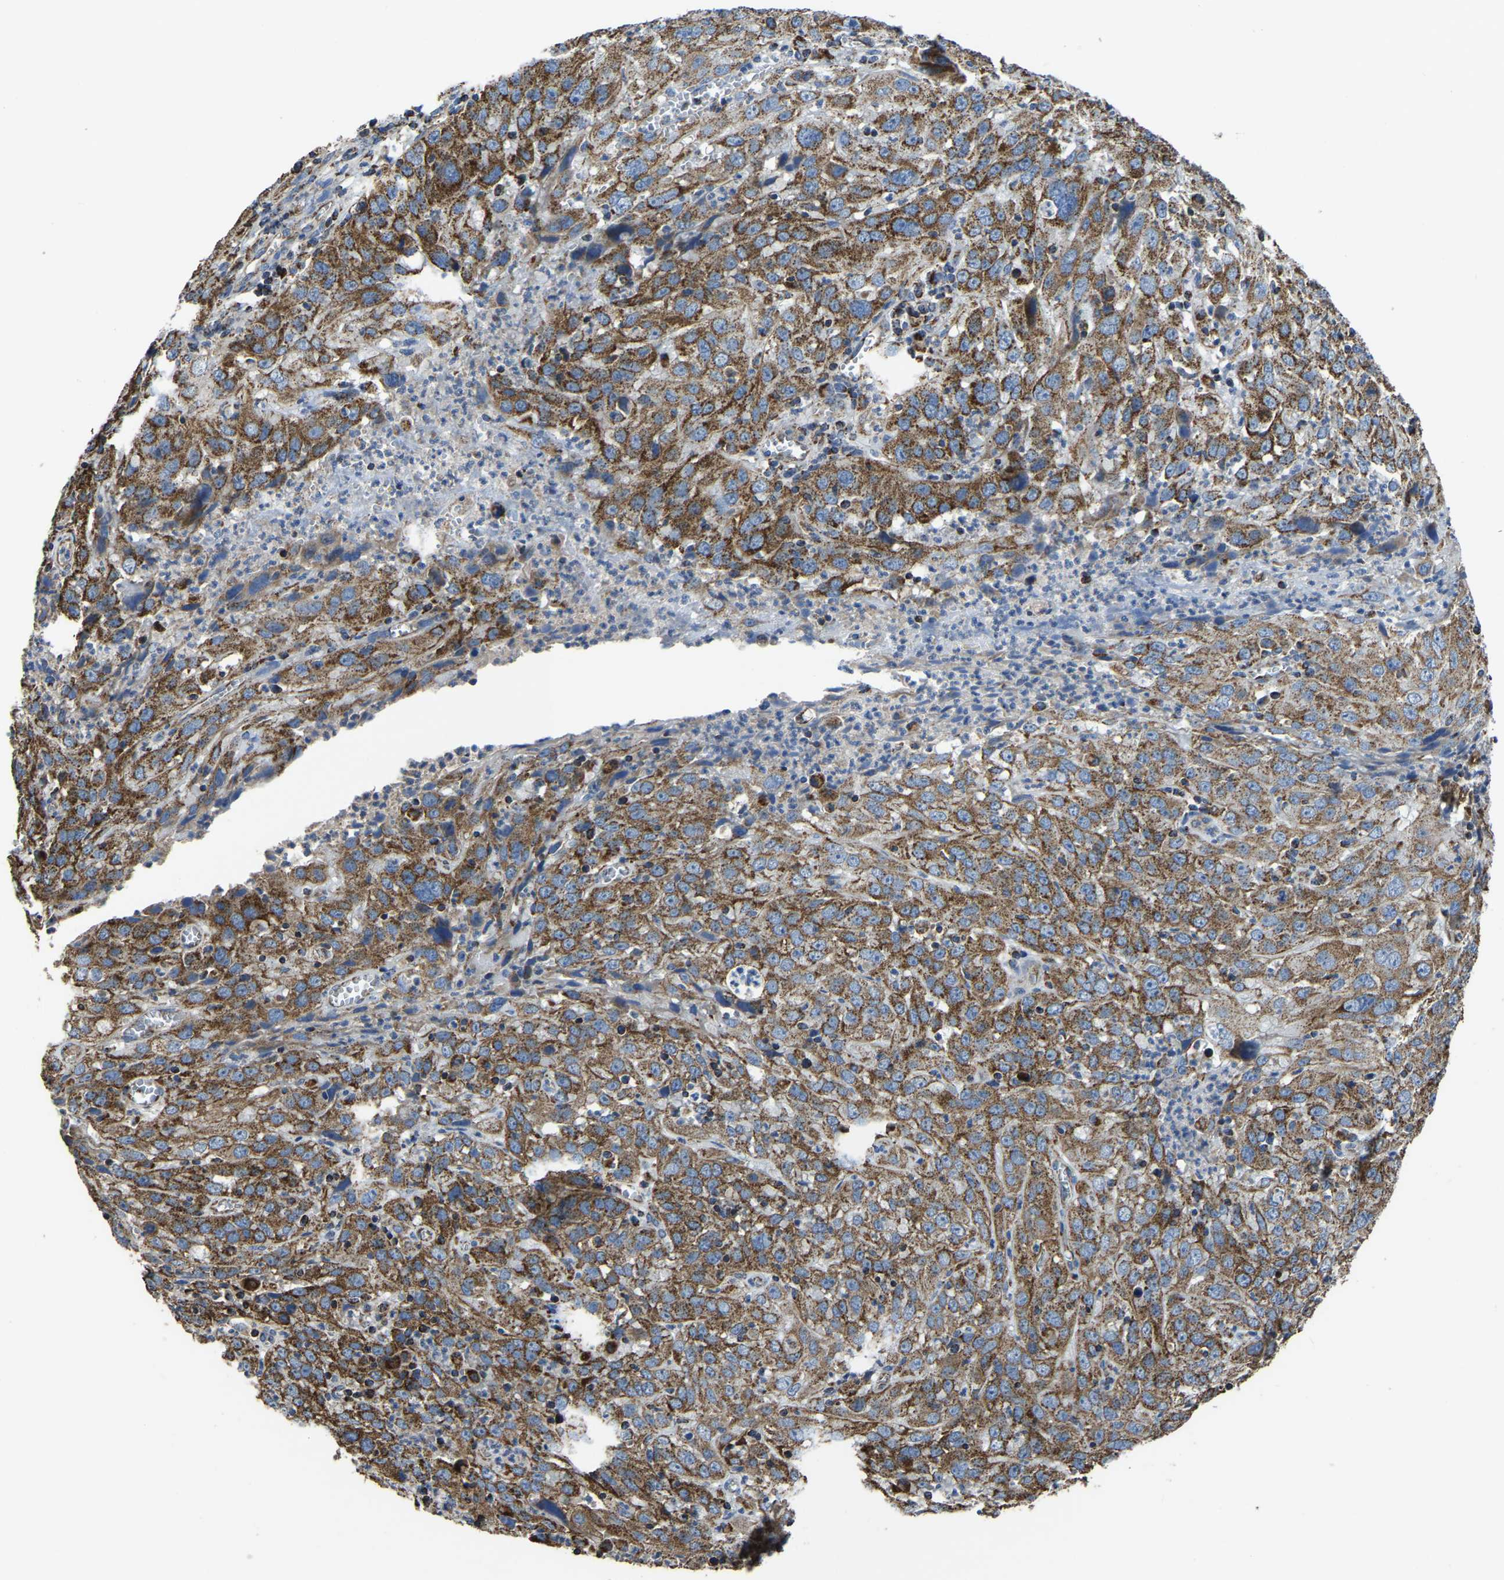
{"staining": {"intensity": "strong", "quantity": ">75%", "location": "cytoplasmic/membranous"}, "tissue": "cervical cancer", "cell_type": "Tumor cells", "image_type": "cancer", "snomed": [{"axis": "morphology", "description": "Squamous cell carcinoma, NOS"}, {"axis": "topography", "description": "Cervix"}], "caption": "Immunohistochemistry (DAB) staining of cervical cancer demonstrates strong cytoplasmic/membranous protein staining in about >75% of tumor cells.", "gene": "ETFA", "patient": {"sex": "female", "age": 32}}